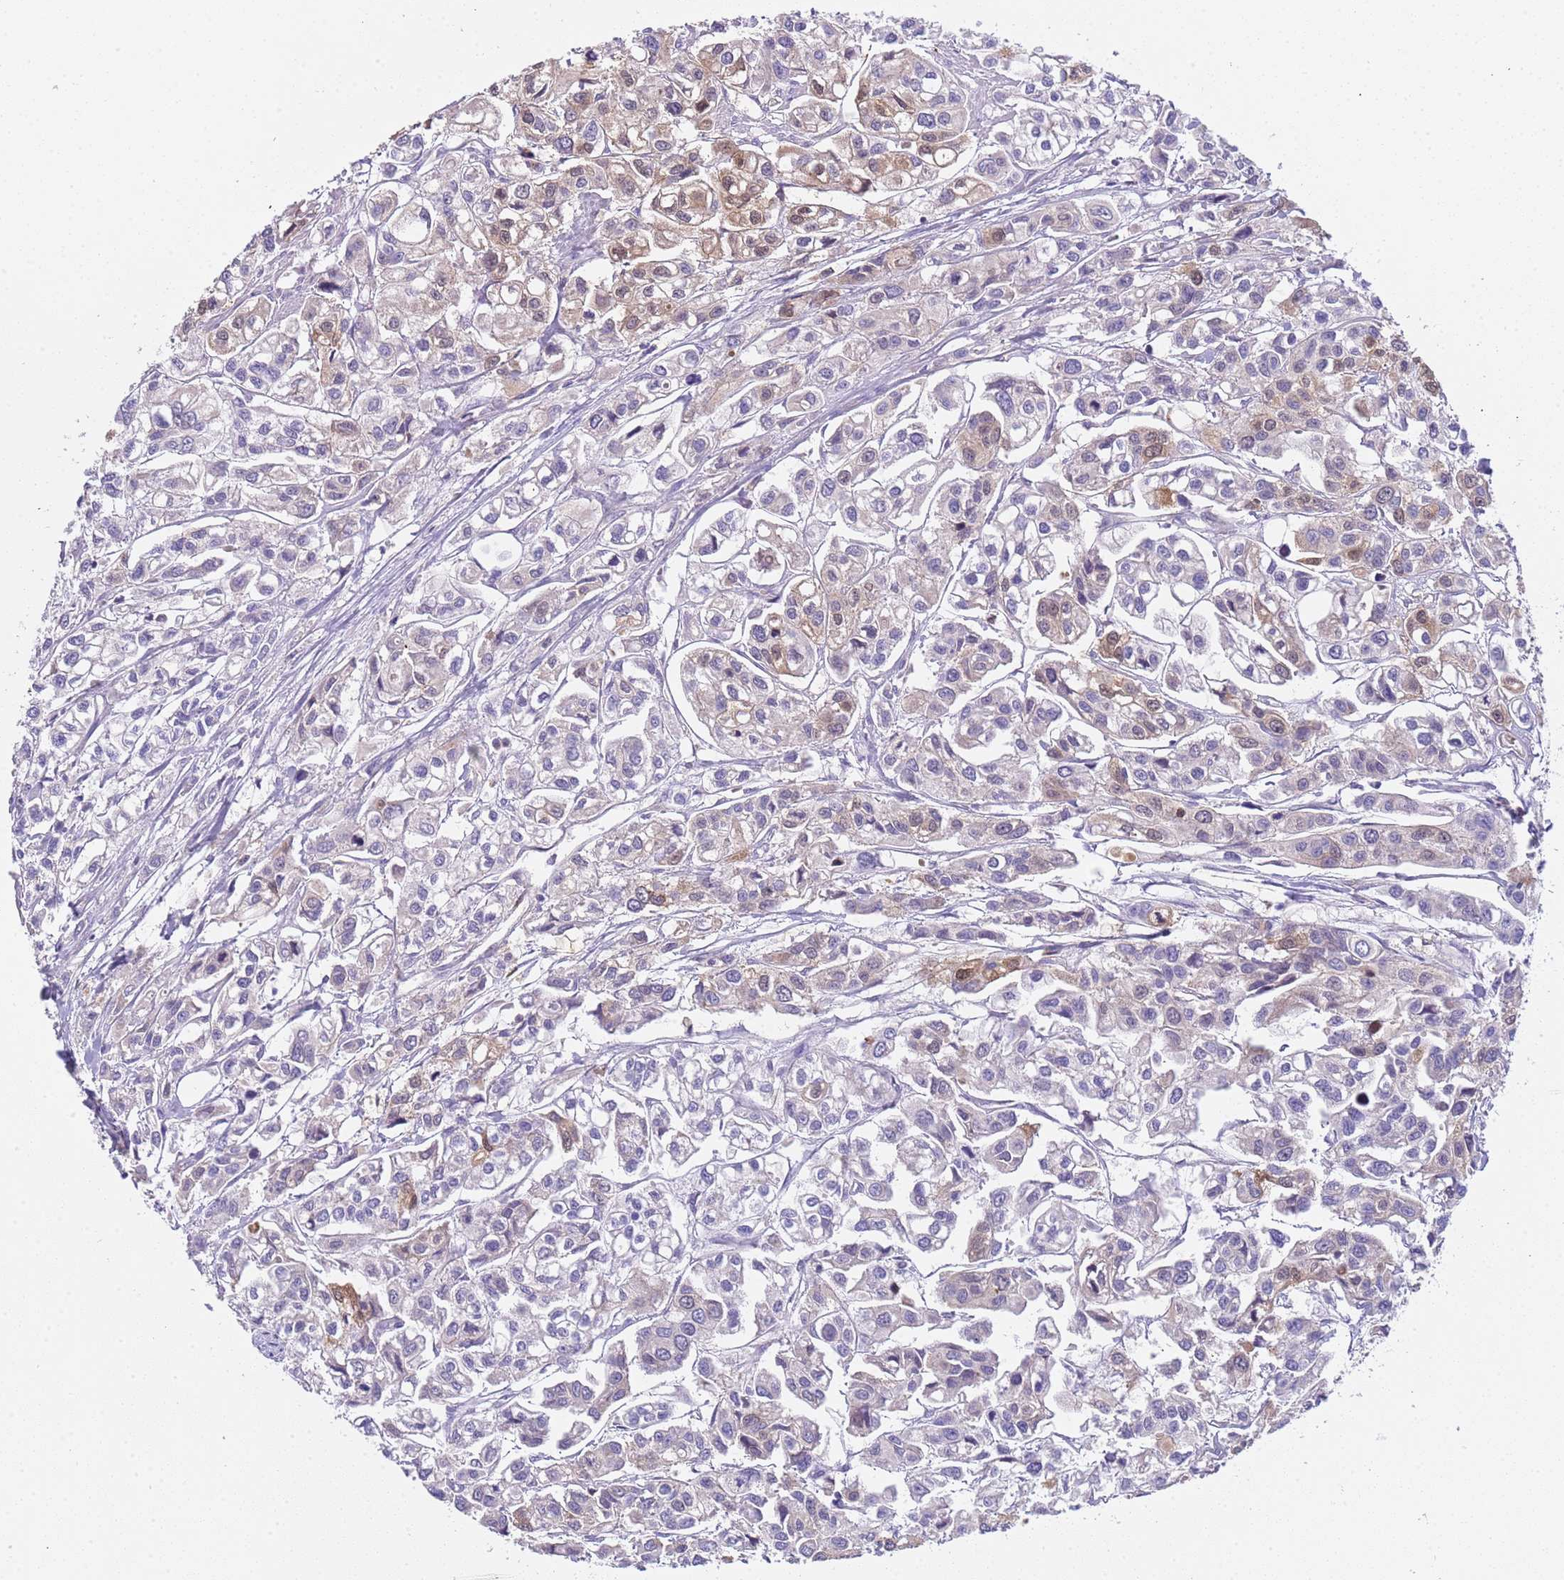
{"staining": {"intensity": "moderate", "quantity": "<25%", "location": "cytoplasmic/membranous,nuclear"}, "tissue": "urothelial cancer", "cell_type": "Tumor cells", "image_type": "cancer", "snomed": [{"axis": "morphology", "description": "Urothelial carcinoma, High grade"}, {"axis": "topography", "description": "Urinary bladder"}], "caption": "There is low levels of moderate cytoplasmic/membranous and nuclear positivity in tumor cells of urothelial cancer, as demonstrated by immunohistochemical staining (brown color).", "gene": "PLCXD3", "patient": {"sex": "male", "age": 67}}